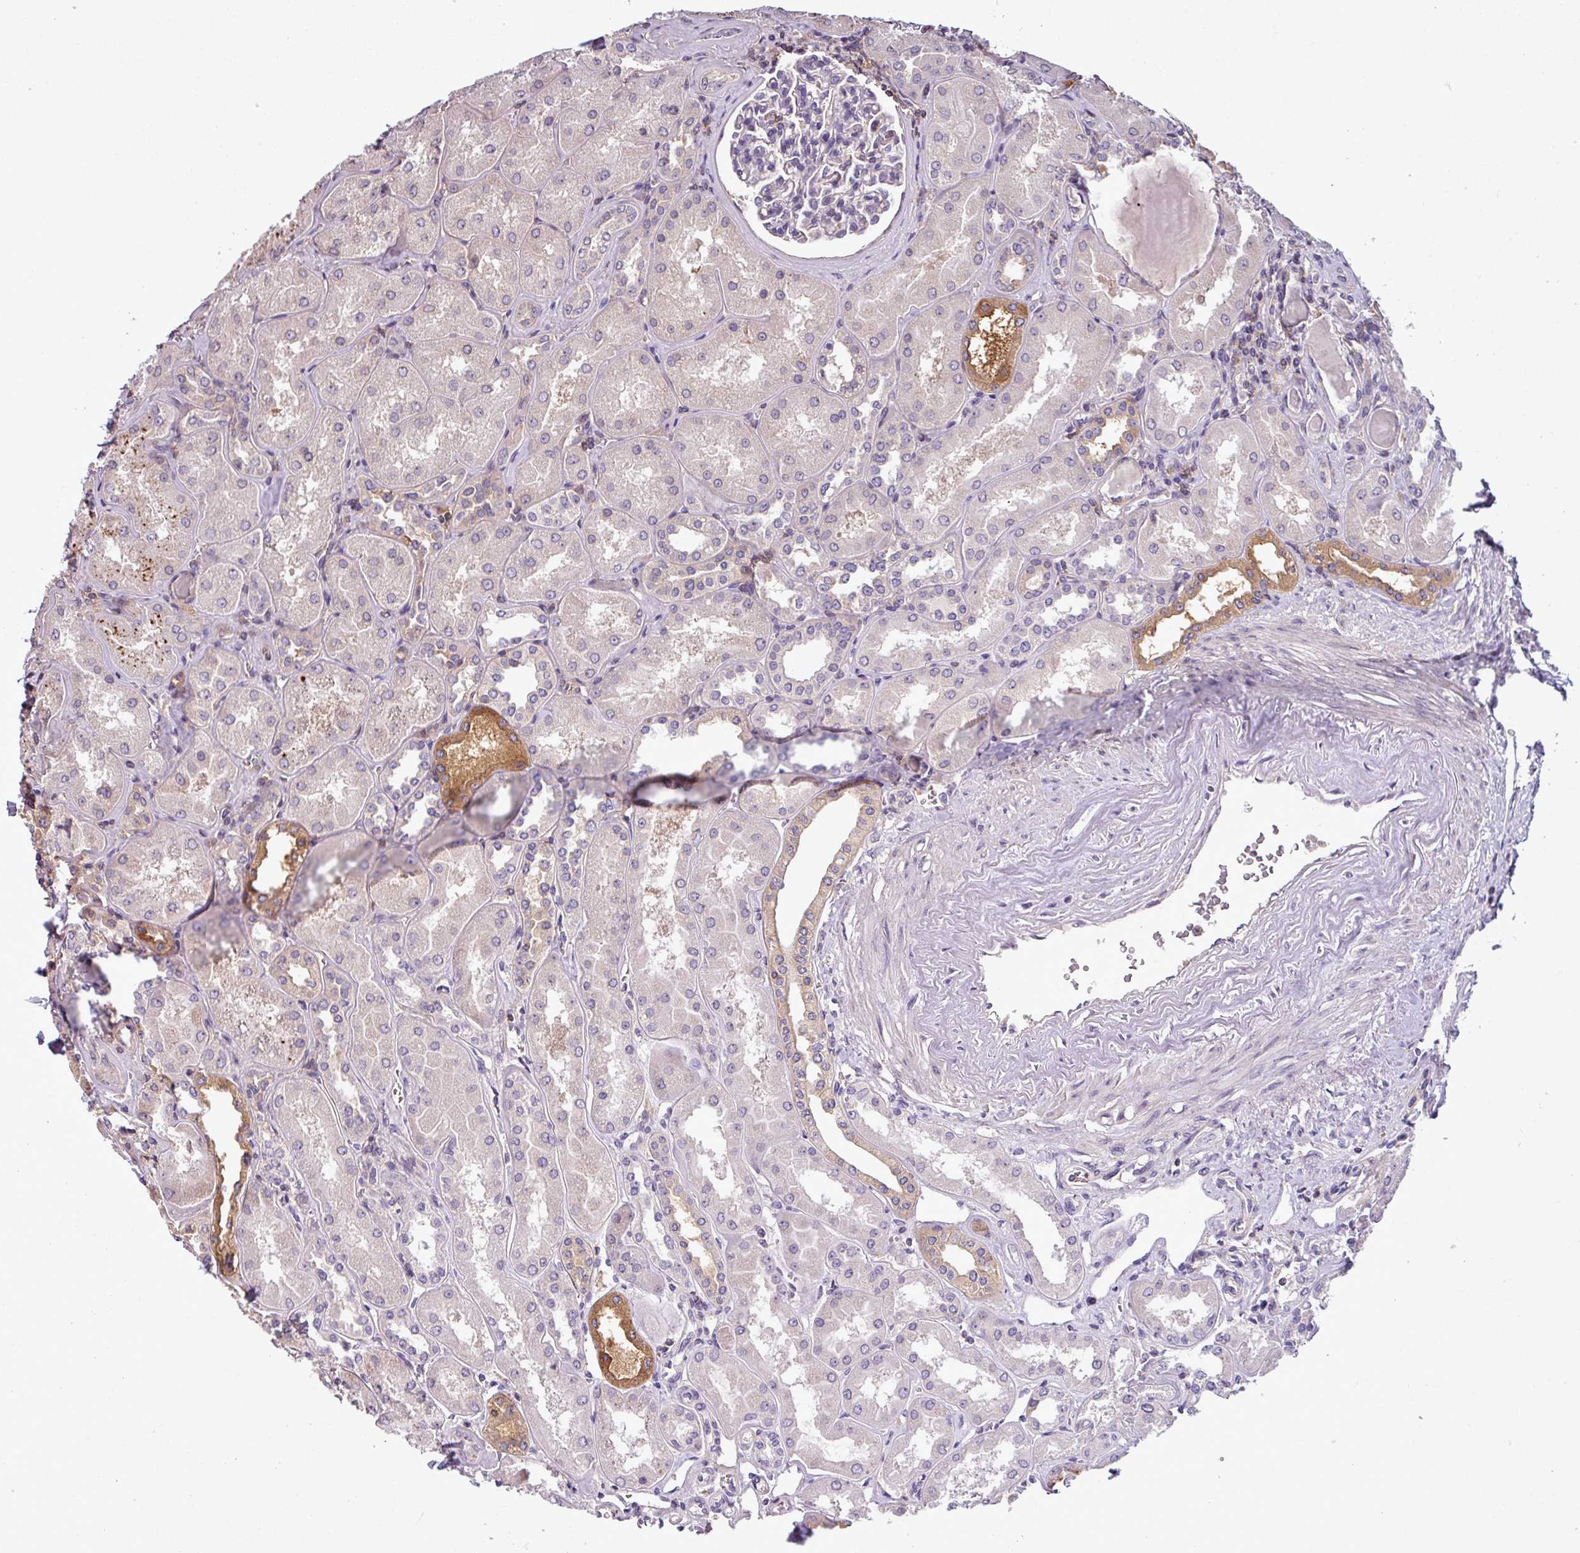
{"staining": {"intensity": "weak", "quantity": "<25%", "location": "cytoplasmic/membranous"}, "tissue": "kidney", "cell_type": "Cells in glomeruli", "image_type": "normal", "snomed": [{"axis": "morphology", "description": "Normal tissue, NOS"}, {"axis": "topography", "description": "Kidney"}], "caption": "Human kidney stained for a protein using immunohistochemistry (IHC) shows no staining in cells in glomeruli.", "gene": "LRRC74B", "patient": {"sex": "male", "age": 61}}